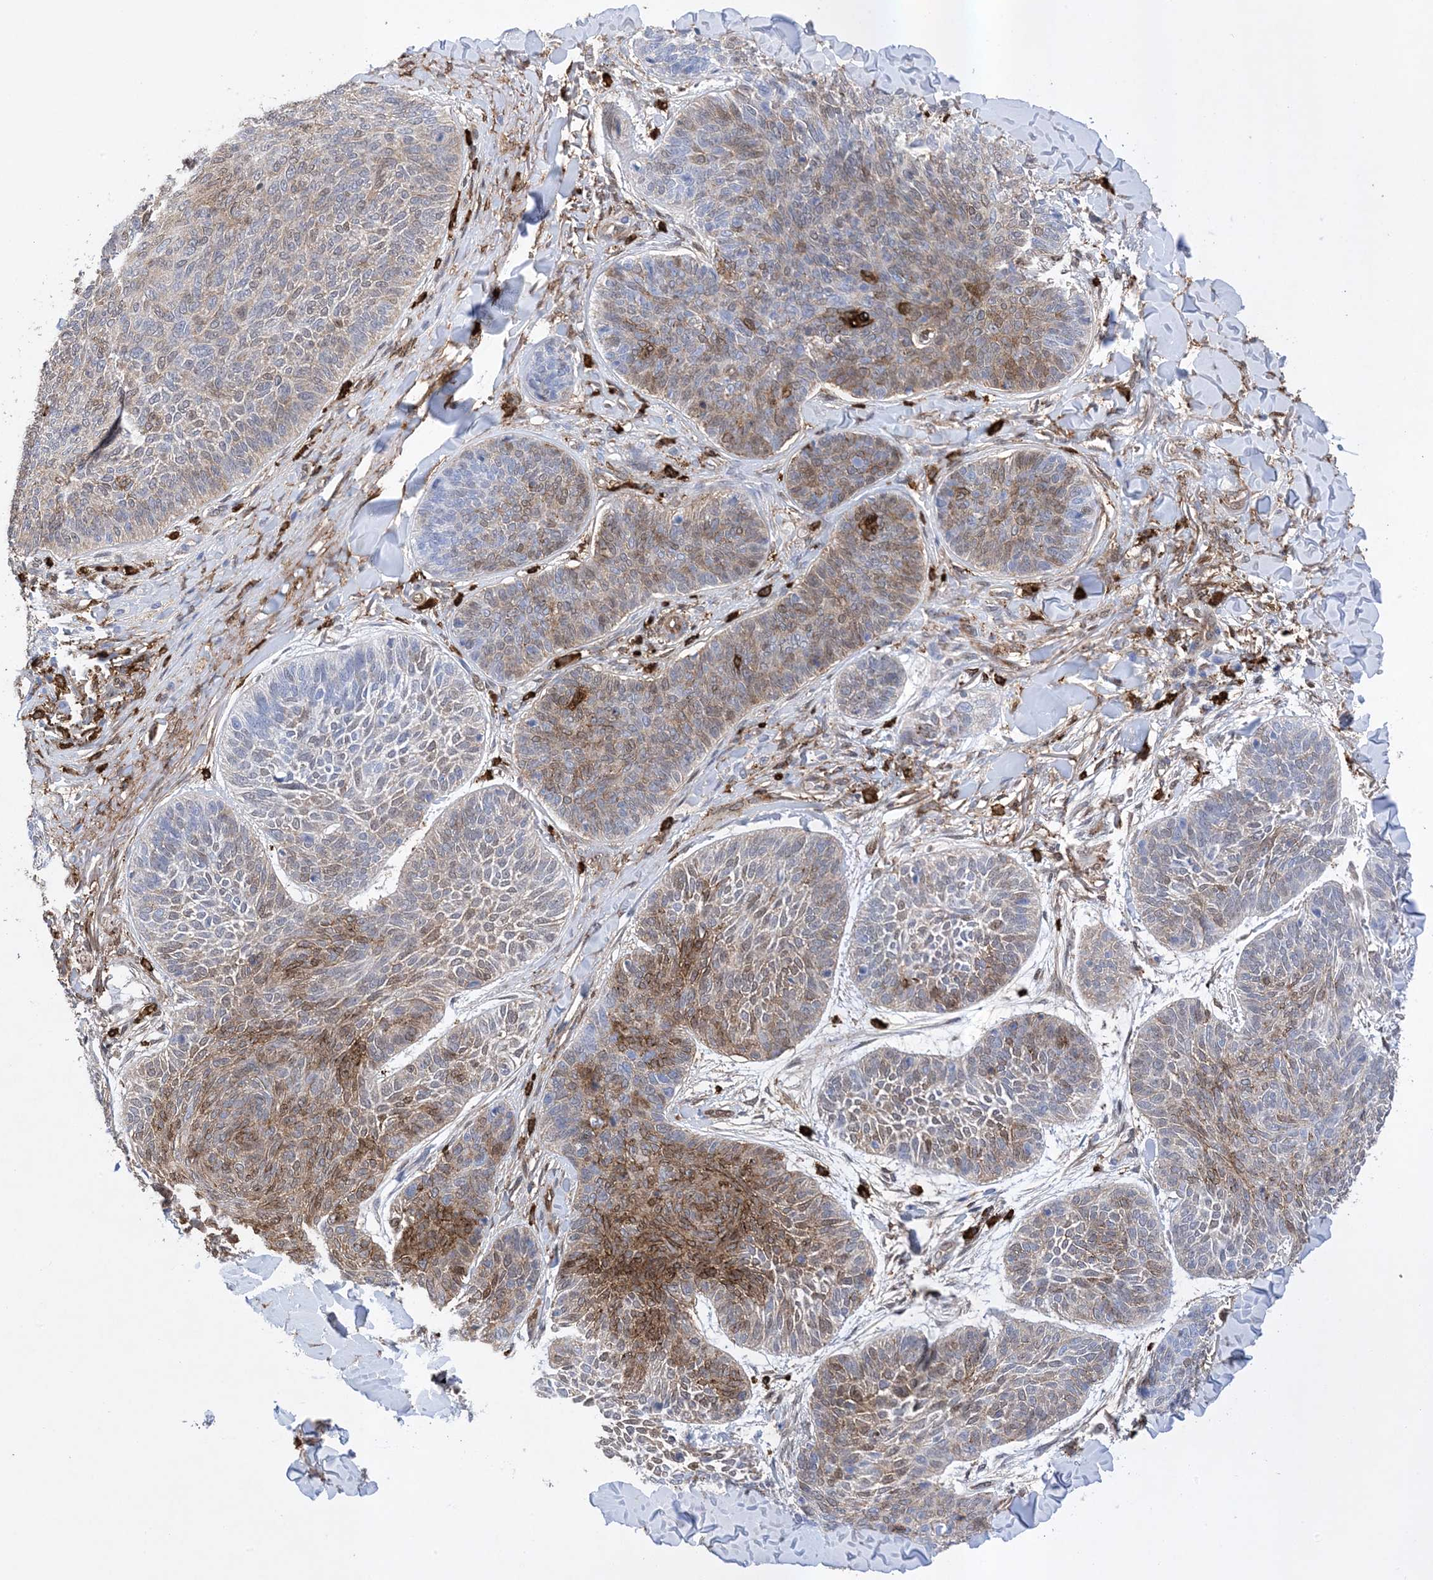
{"staining": {"intensity": "moderate", "quantity": "25%-75%", "location": "cytoplasmic/membranous,nuclear"}, "tissue": "skin cancer", "cell_type": "Tumor cells", "image_type": "cancer", "snomed": [{"axis": "morphology", "description": "Basal cell carcinoma"}, {"axis": "topography", "description": "Skin"}], "caption": "Moderate cytoplasmic/membranous and nuclear protein staining is present in about 25%-75% of tumor cells in basal cell carcinoma (skin). Nuclei are stained in blue.", "gene": "ANXA1", "patient": {"sex": "male", "age": 85}}